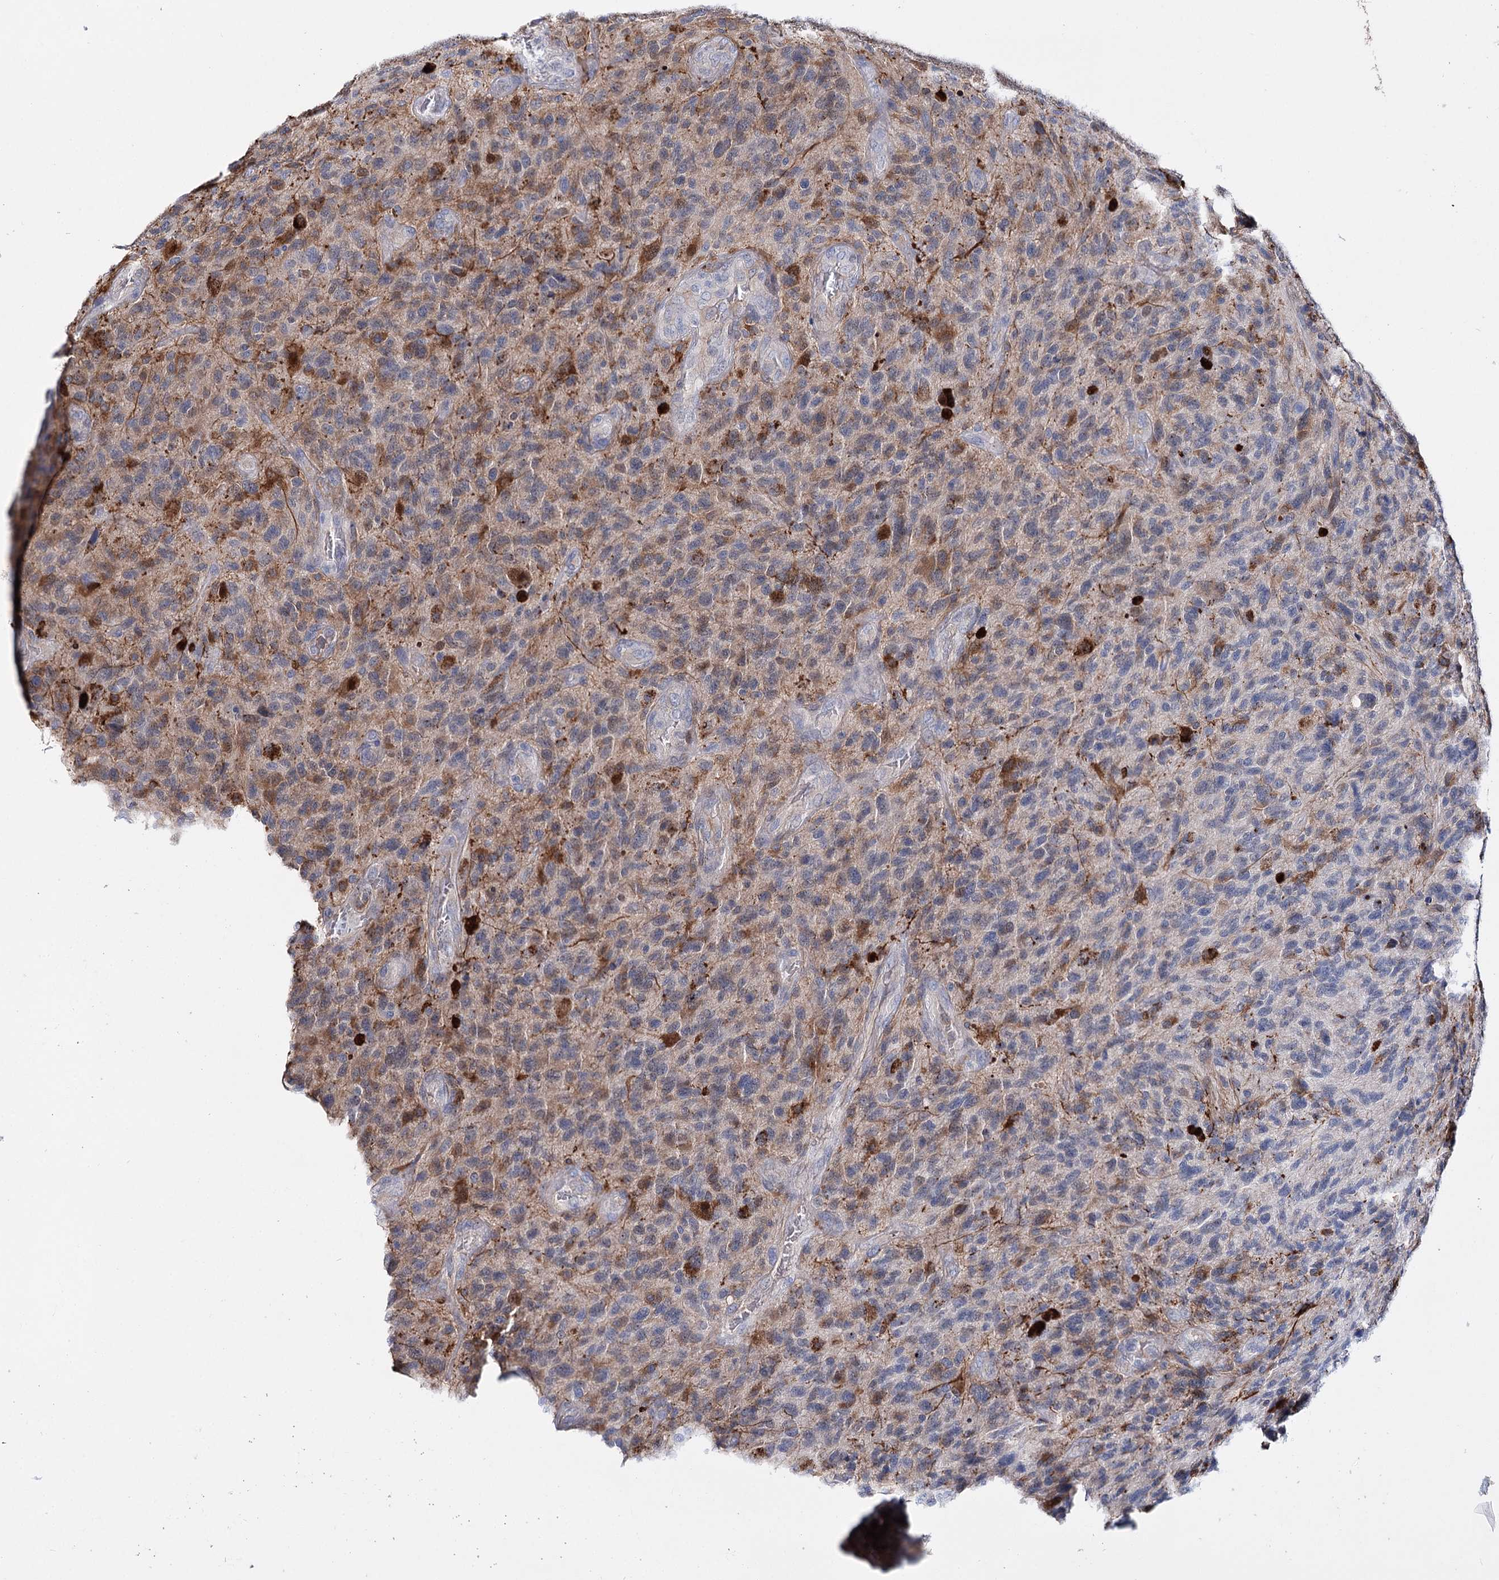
{"staining": {"intensity": "moderate", "quantity": "<25%", "location": "cytoplasmic/membranous"}, "tissue": "glioma", "cell_type": "Tumor cells", "image_type": "cancer", "snomed": [{"axis": "morphology", "description": "Glioma, malignant, High grade"}, {"axis": "topography", "description": "Brain"}], "caption": "An image of human malignant glioma (high-grade) stained for a protein demonstrates moderate cytoplasmic/membranous brown staining in tumor cells.", "gene": "CFAP46", "patient": {"sex": "male", "age": 47}}